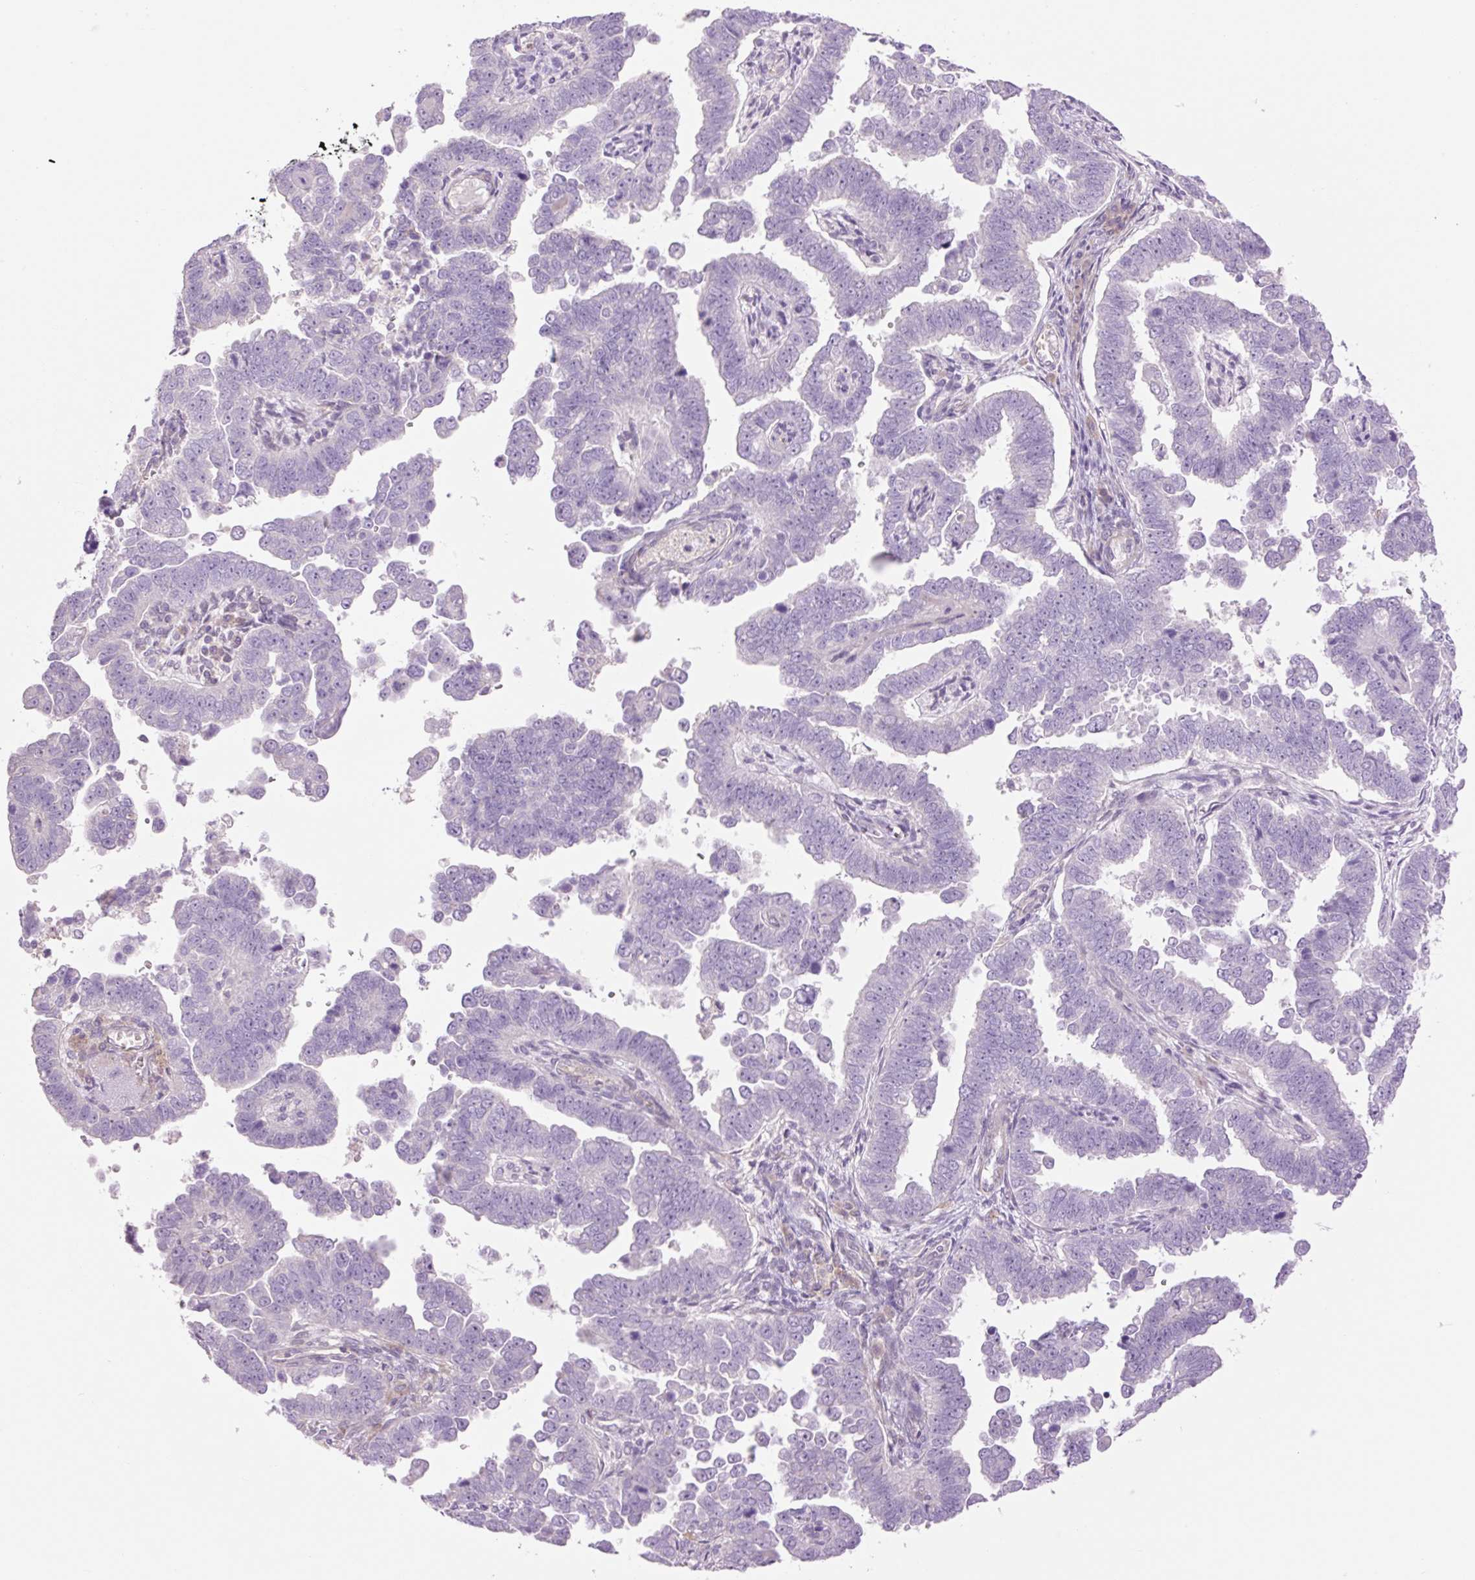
{"staining": {"intensity": "negative", "quantity": "none", "location": "none"}, "tissue": "endometrial cancer", "cell_type": "Tumor cells", "image_type": "cancer", "snomed": [{"axis": "morphology", "description": "Adenocarcinoma, NOS"}, {"axis": "topography", "description": "Endometrium"}], "caption": "This is an immunohistochemistry histopathology image of endometrial cancer (adenocarcinoma). There is no staining in tumor cells.", "gene": "GRID2", "patient": {"sex": "female", "age": 75}}